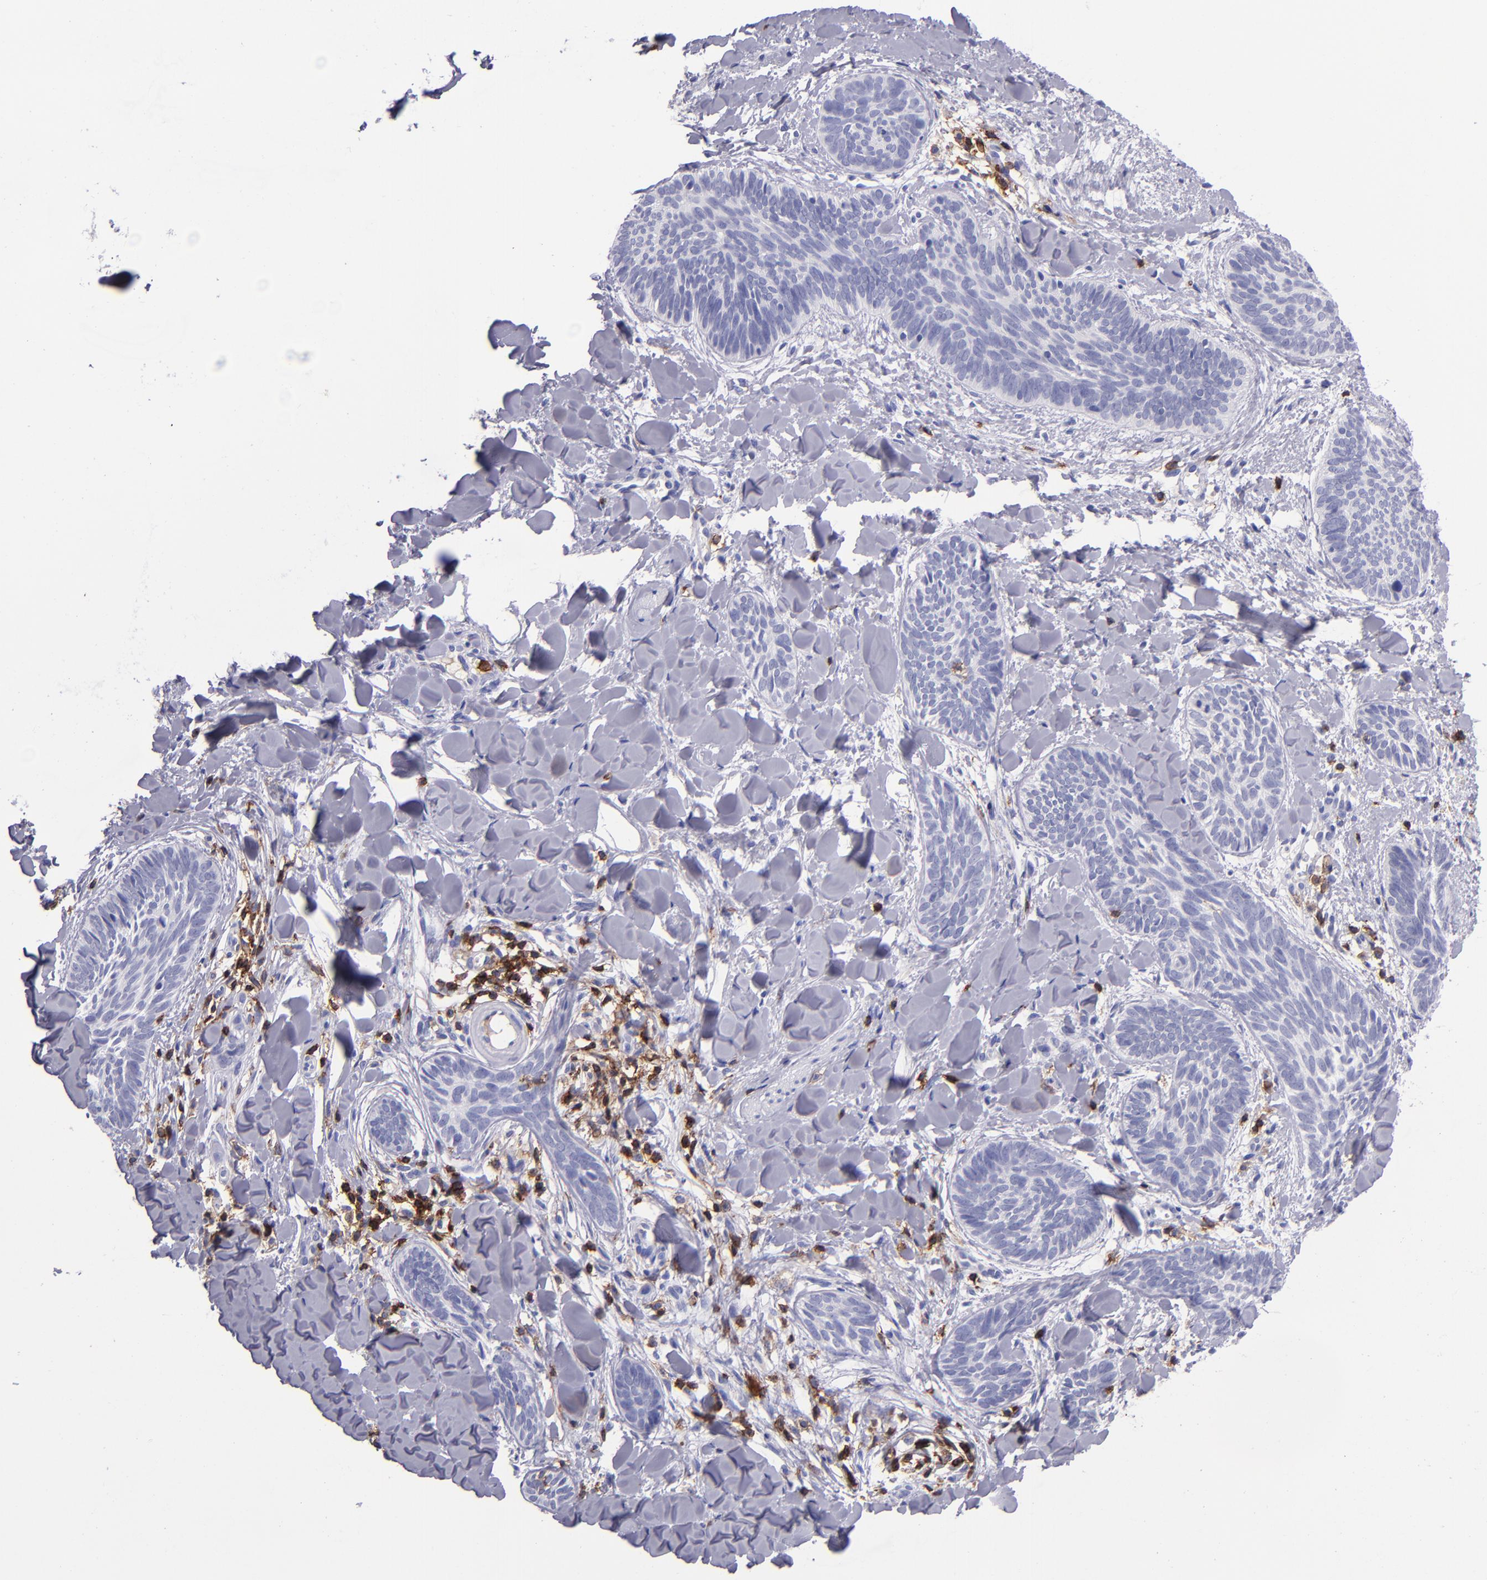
{"staining": {"intensity": "negative", "quantity": "none", "location": "none"}, "tissue": "skin cancer", "cell_type": "Tumor cells", "image_type": "cancer", "snomed": [{"axis": "morphology", "description": "Basal cell carcinoma"}, {"axis": "topography", "description": "Skin"}], "caption": "IHC histopathology image of neoplastic tissue: human basal cell carcinoma (skin) stained with DAB shows no significant protein positivity in tumor cells. (Brightfield microscopy of DAB immunohistochemistry (IHC) at high magnification).", "gene": "ICAM3", "patient": {"sex": "female", "age": 81}}